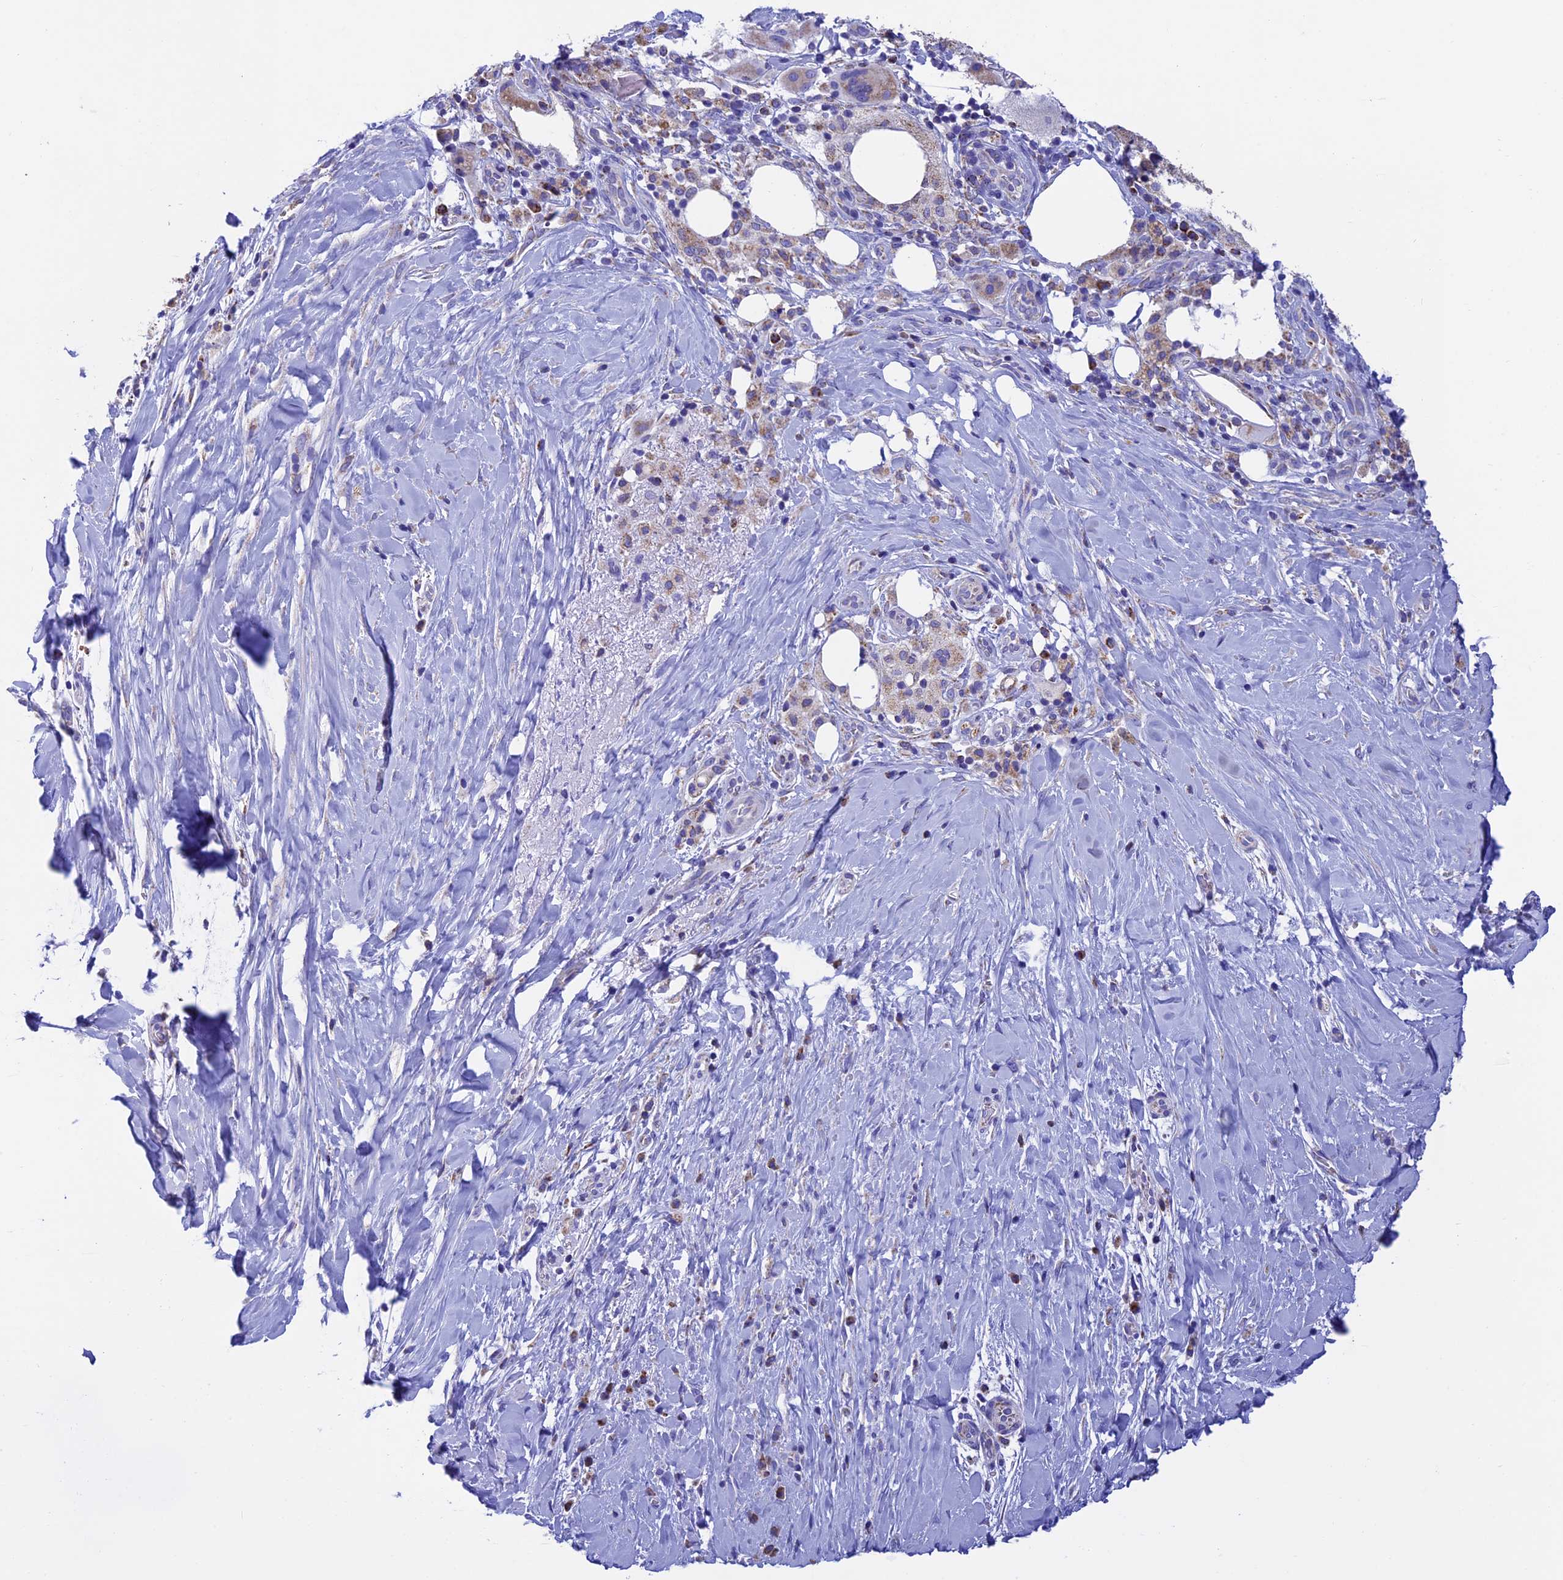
{"staining": {"intensity": "weak", "quantity": "<25%", "location": "cytoplasmic/membranous"}, "tissue": "pancreatic cancer", "cell_type": "Tumor cells", "image_type": "cancer", "snomed": [{"axis": "morphology", "description": "Adenocarcinoma, NOS"}, {"axis": "topography", "description": "Pancreas"}], "caption": "The image shows no significant expression in tumor cells of pancreatic cancer. Brightfield microscopy of immunohistochemistry (IHC) stained with DAB (brown) and hematoxylin (blue), captured at high magnification.", "gene": "SLC8B1", "patient": {"sex": "male", "age": 58}}